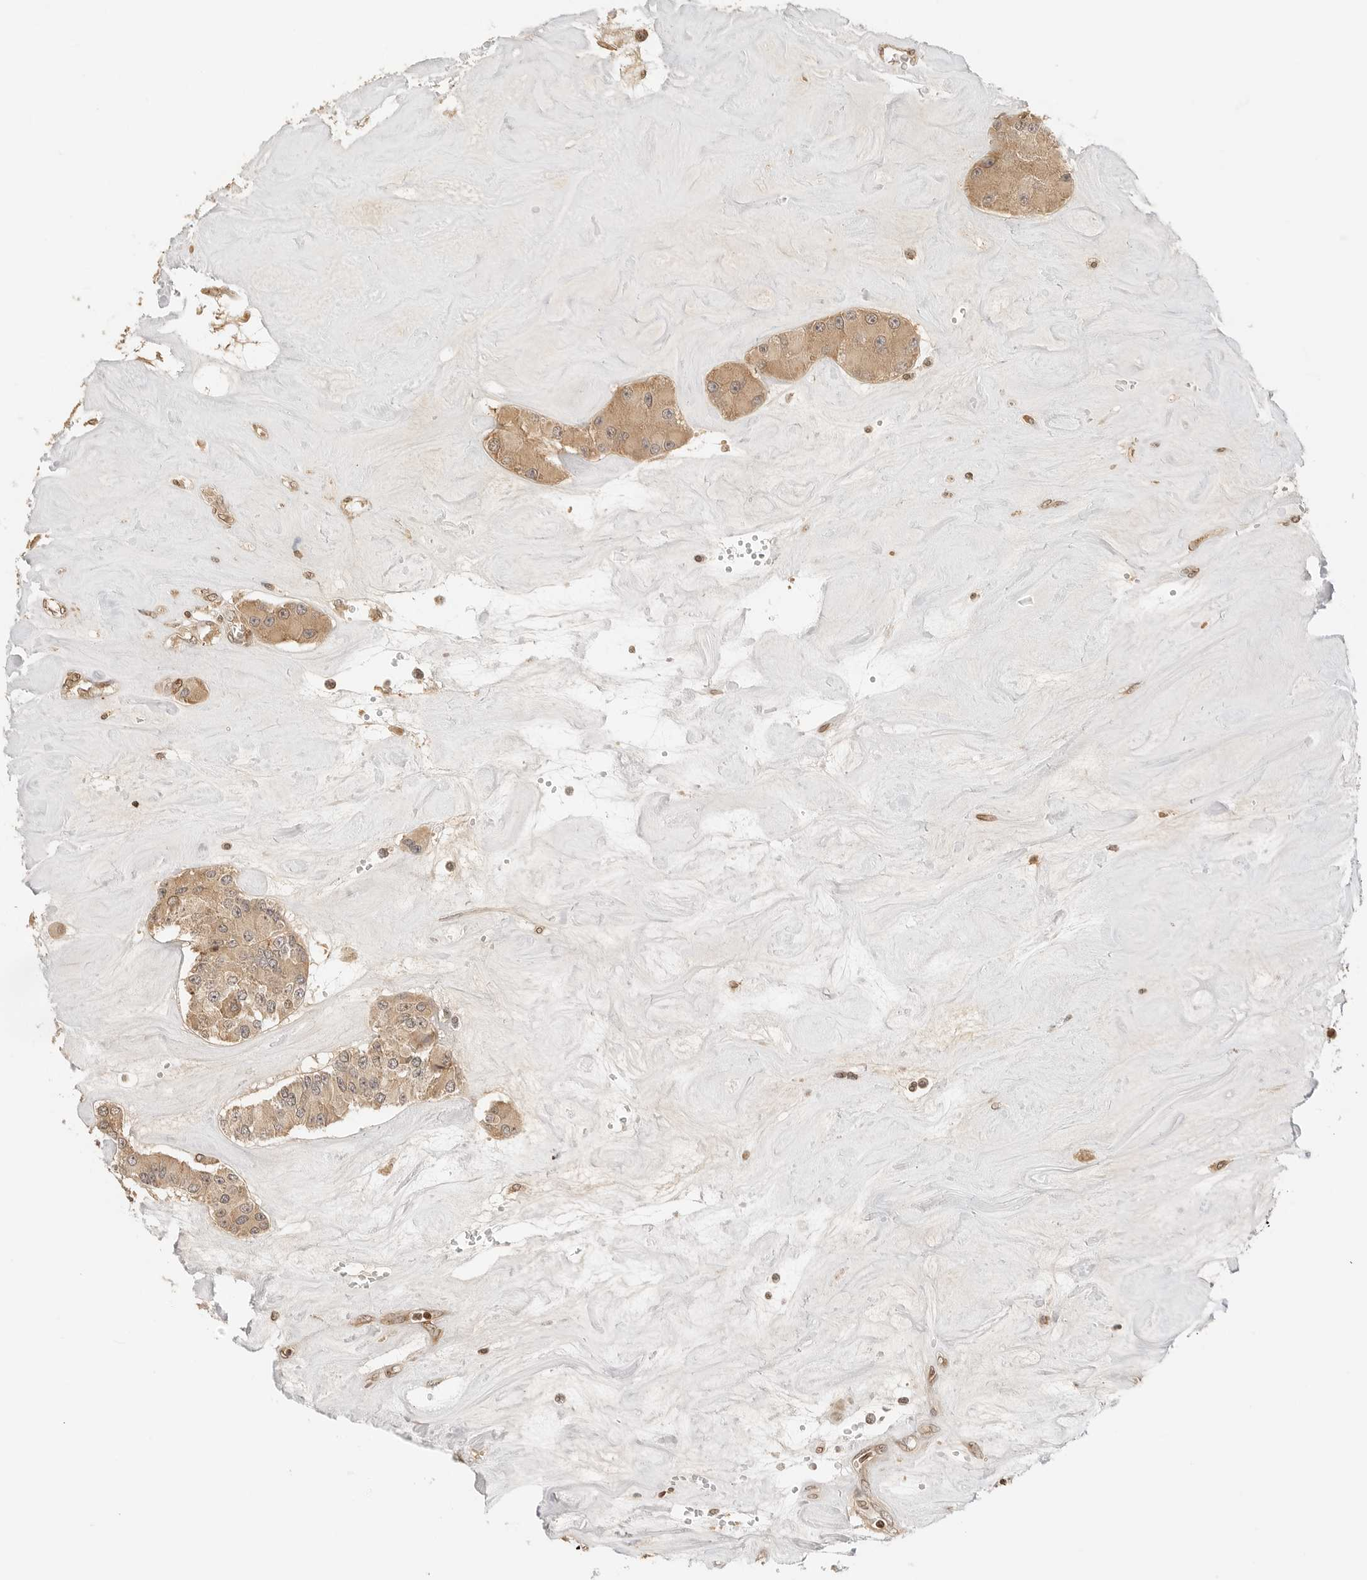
{"staining": {"intensity": "moderate", "quantity": ">75%", "location": "cytoplasmic/membranous"}, "tissue": "carcinoid", "cell_type": "Tumor cells", "image_type": "cancer", "snomed": [{"axis": "morphology", "description": "Carcinoid, malignant, NOS"}, {"axis": "topography", "description": "Pancreas"}], "caption": "IHC (DAB) staining of carcinoid demonstrates moderate cytoplasmic/membranous protein expression in about >75% of tumor cells.", "gene": "POLH", "patient": {"sex": "male", "age": 41}}